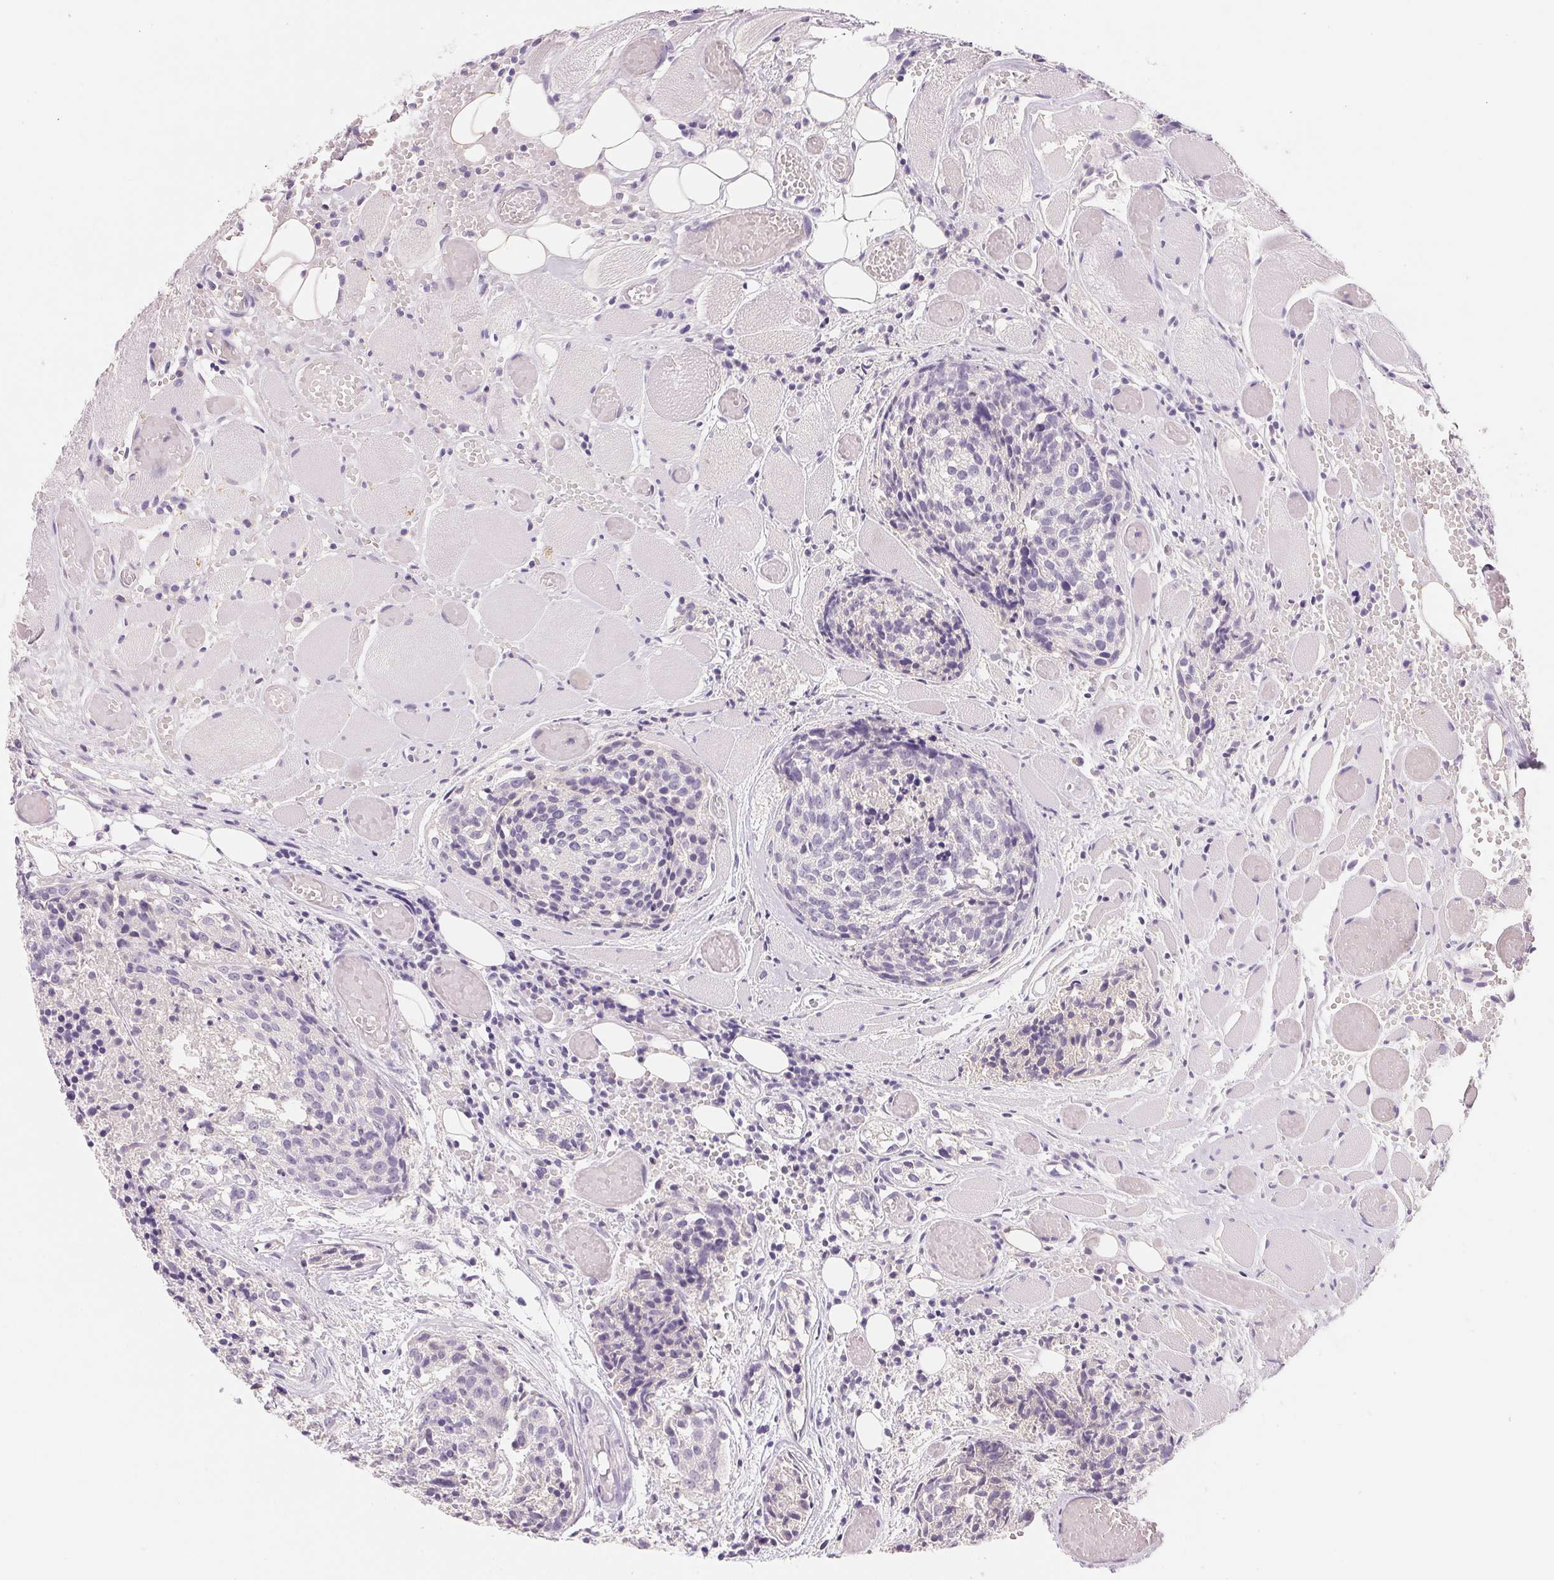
{"staining": {"intensity": "negative", "quantity": "none", "location": "none"}, "tissue": "head and neck cancer", "cell_type": "Tumor cells", "image_type": "cancer", "snomed": [{"axis": "morphology", "description": "Squamous cell carcinoma, NOS"}, {"axis": "topography", "description": "Oral tissue"}, {"axis": "topography", "description": "Head-Neck"}], "caption": "DAB (3,3'-diaminobenzidine) immunohistochemical staining of head and neck squamous cell carcinoma reveals no significant staining in tumor cells. The staining was performed using DAB (3,3'-diaminobenzidine) to visualize the protein expression in brown, while the nuclei were stained in blue with hematoxylin (Magnification: 20x).", "gene": "MCOLN3", "patient": {"sex": "male", "age": 64}}